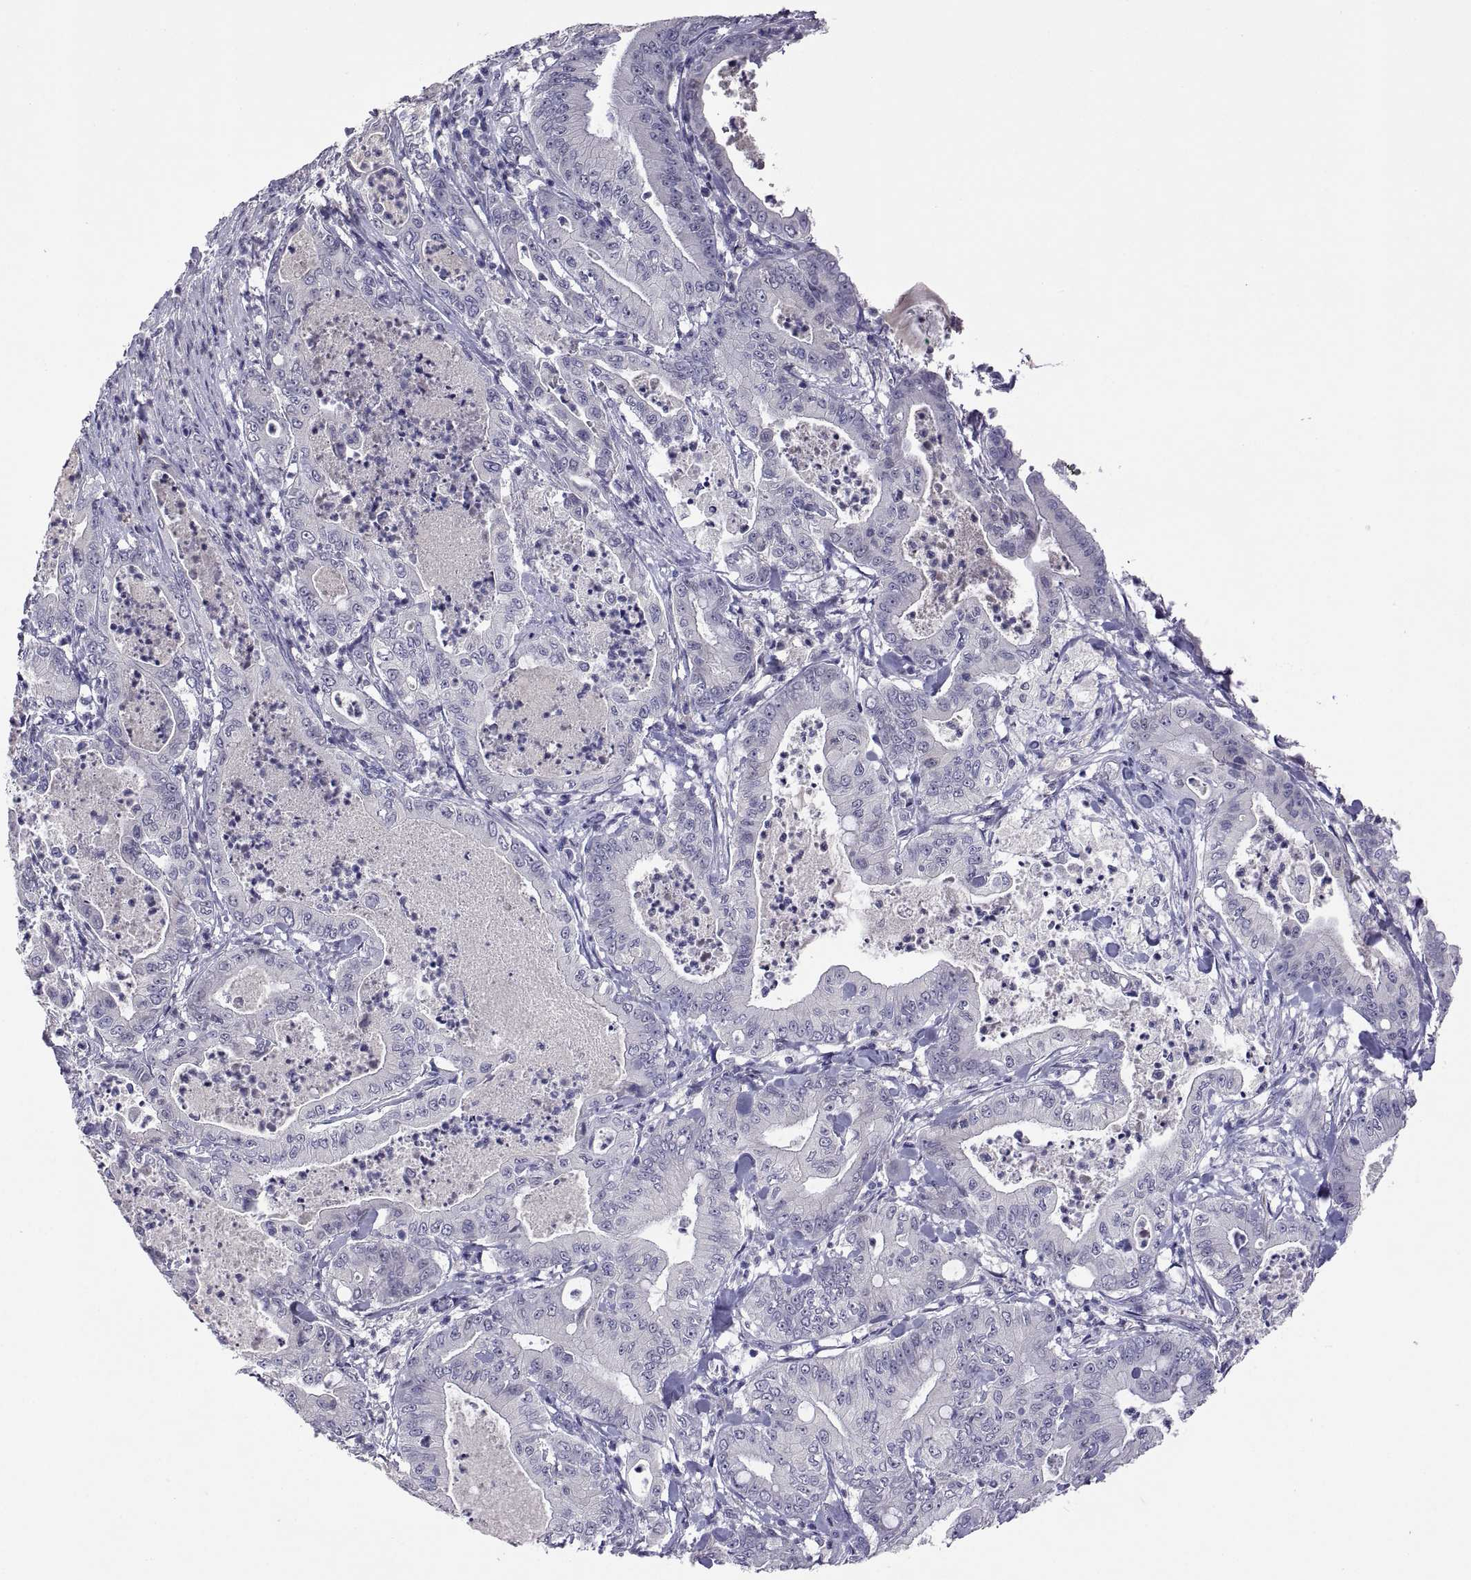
{"staining": {"intensity": "negative", "quantity": "none", "location": "none"}, "tissue": "pancreatic cancer", "cell_type": "Tumor cells", "image_type": "cancer", "snomed": [{"axis": "morphology", "description": "Adenocarcinoma, NOS"}, {"axis": "topography", "description": "Pancreas"}], "caption": "This is an immunohistochemistry photomicrograph of human pancreatic adenocarcinoma. There is no positivity in tumor cells.", "gene": "MS4A1", "patient": {"sex": "male", "age": 71}}